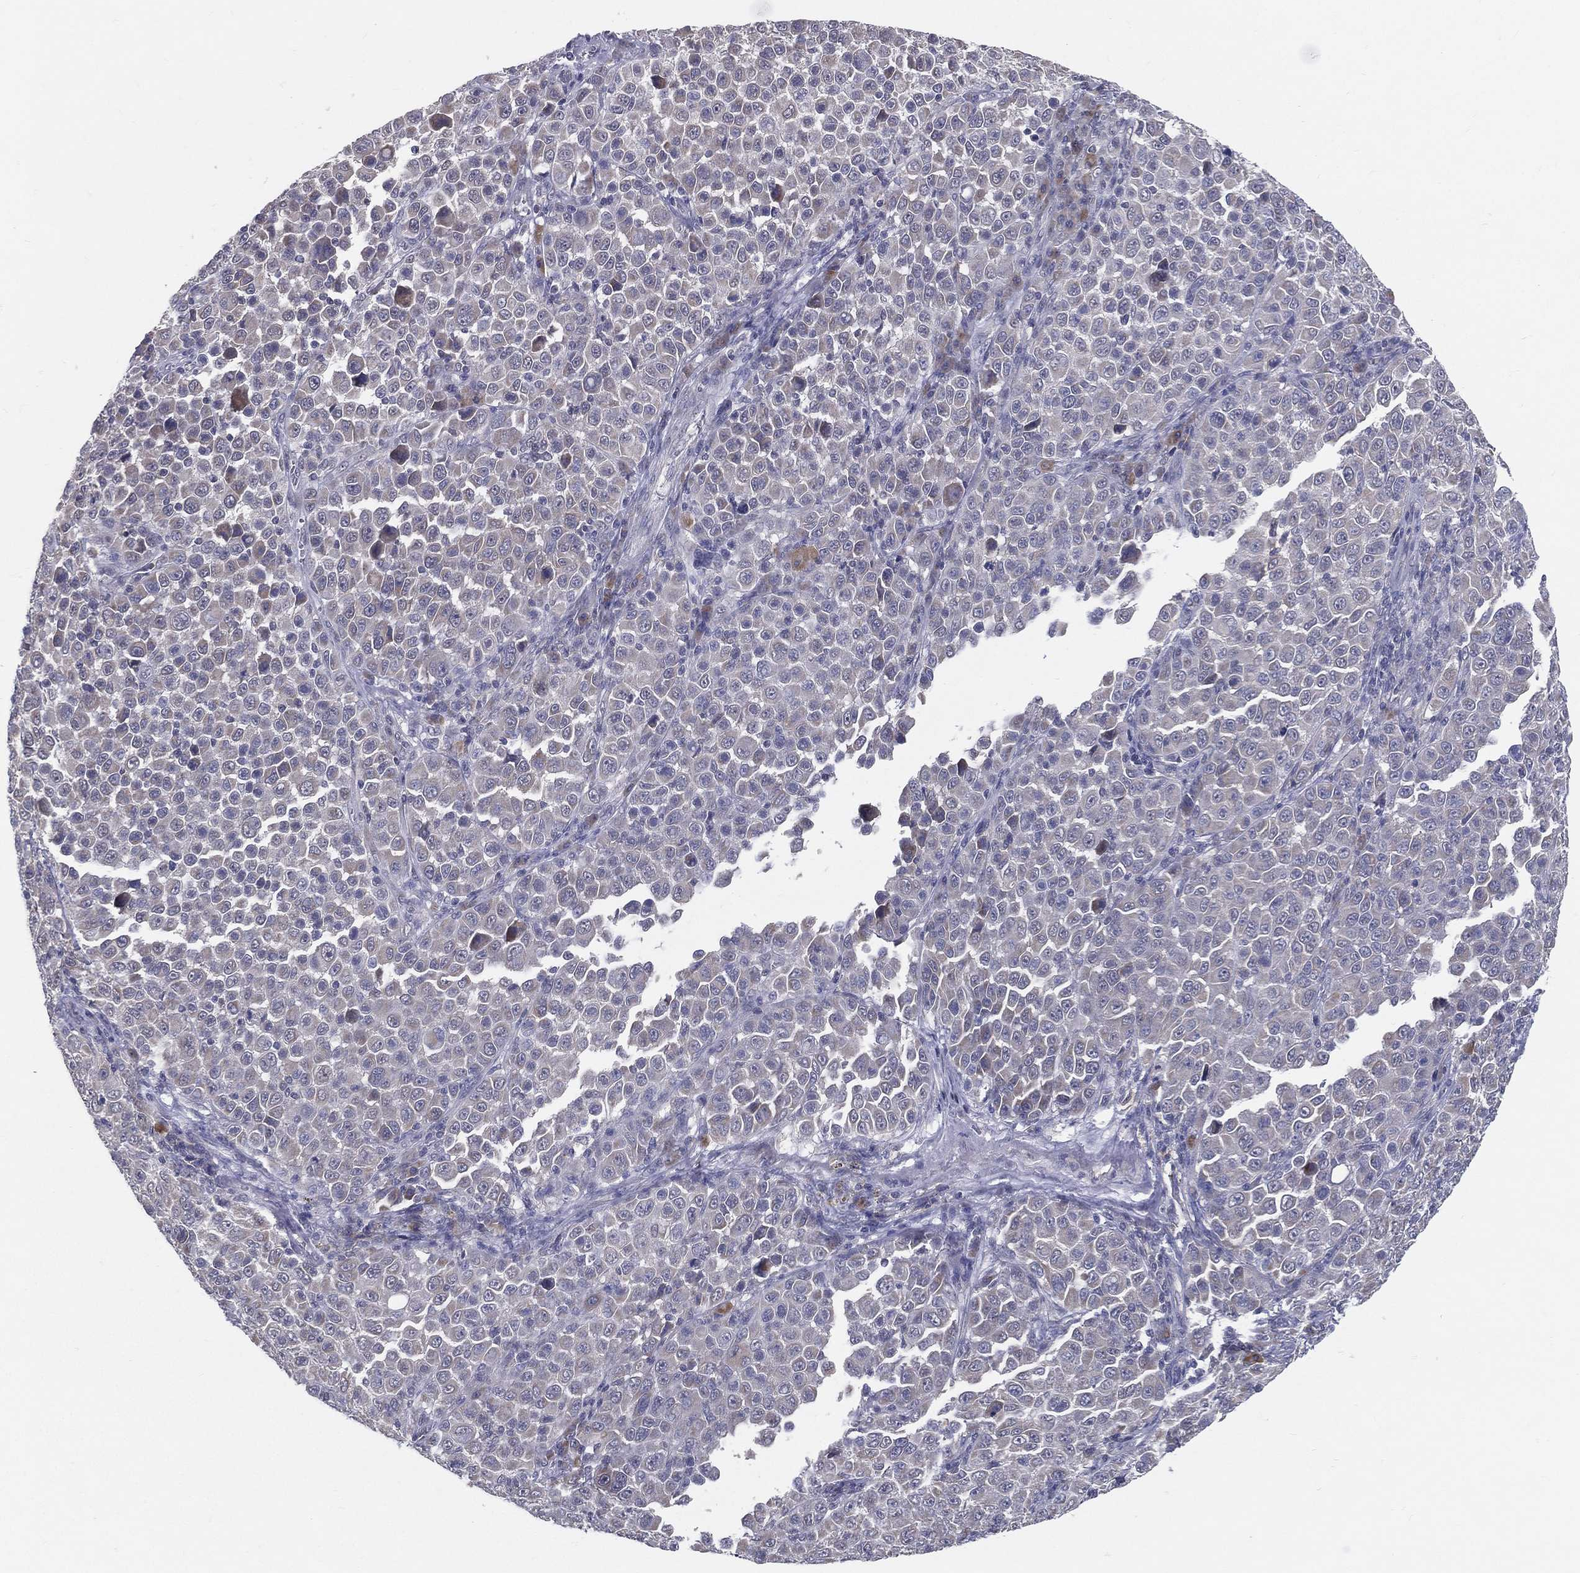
{"staining": {"intensity": "negative", "quantity": "none", "location": "none"}, "tissue": "melanoma", "cell_type": "Tumor cells", "image_type": "cancer", "snomed": [{"axis": "morphology", "description": "Malignant melanoma, NOS"}, {"axis": "topography", "description": "Skin"}], "caption": "Immunohistochemical staining of human melanoma shows no significant expression in tumor cells. (DAB (3,3'-diaminobenzidine) immunohistochemistry (IHC) visualized using brightfield microscopy, high magnification).", "gene": "PCSK1", "patient": {"sex": "female", "age": 57}}